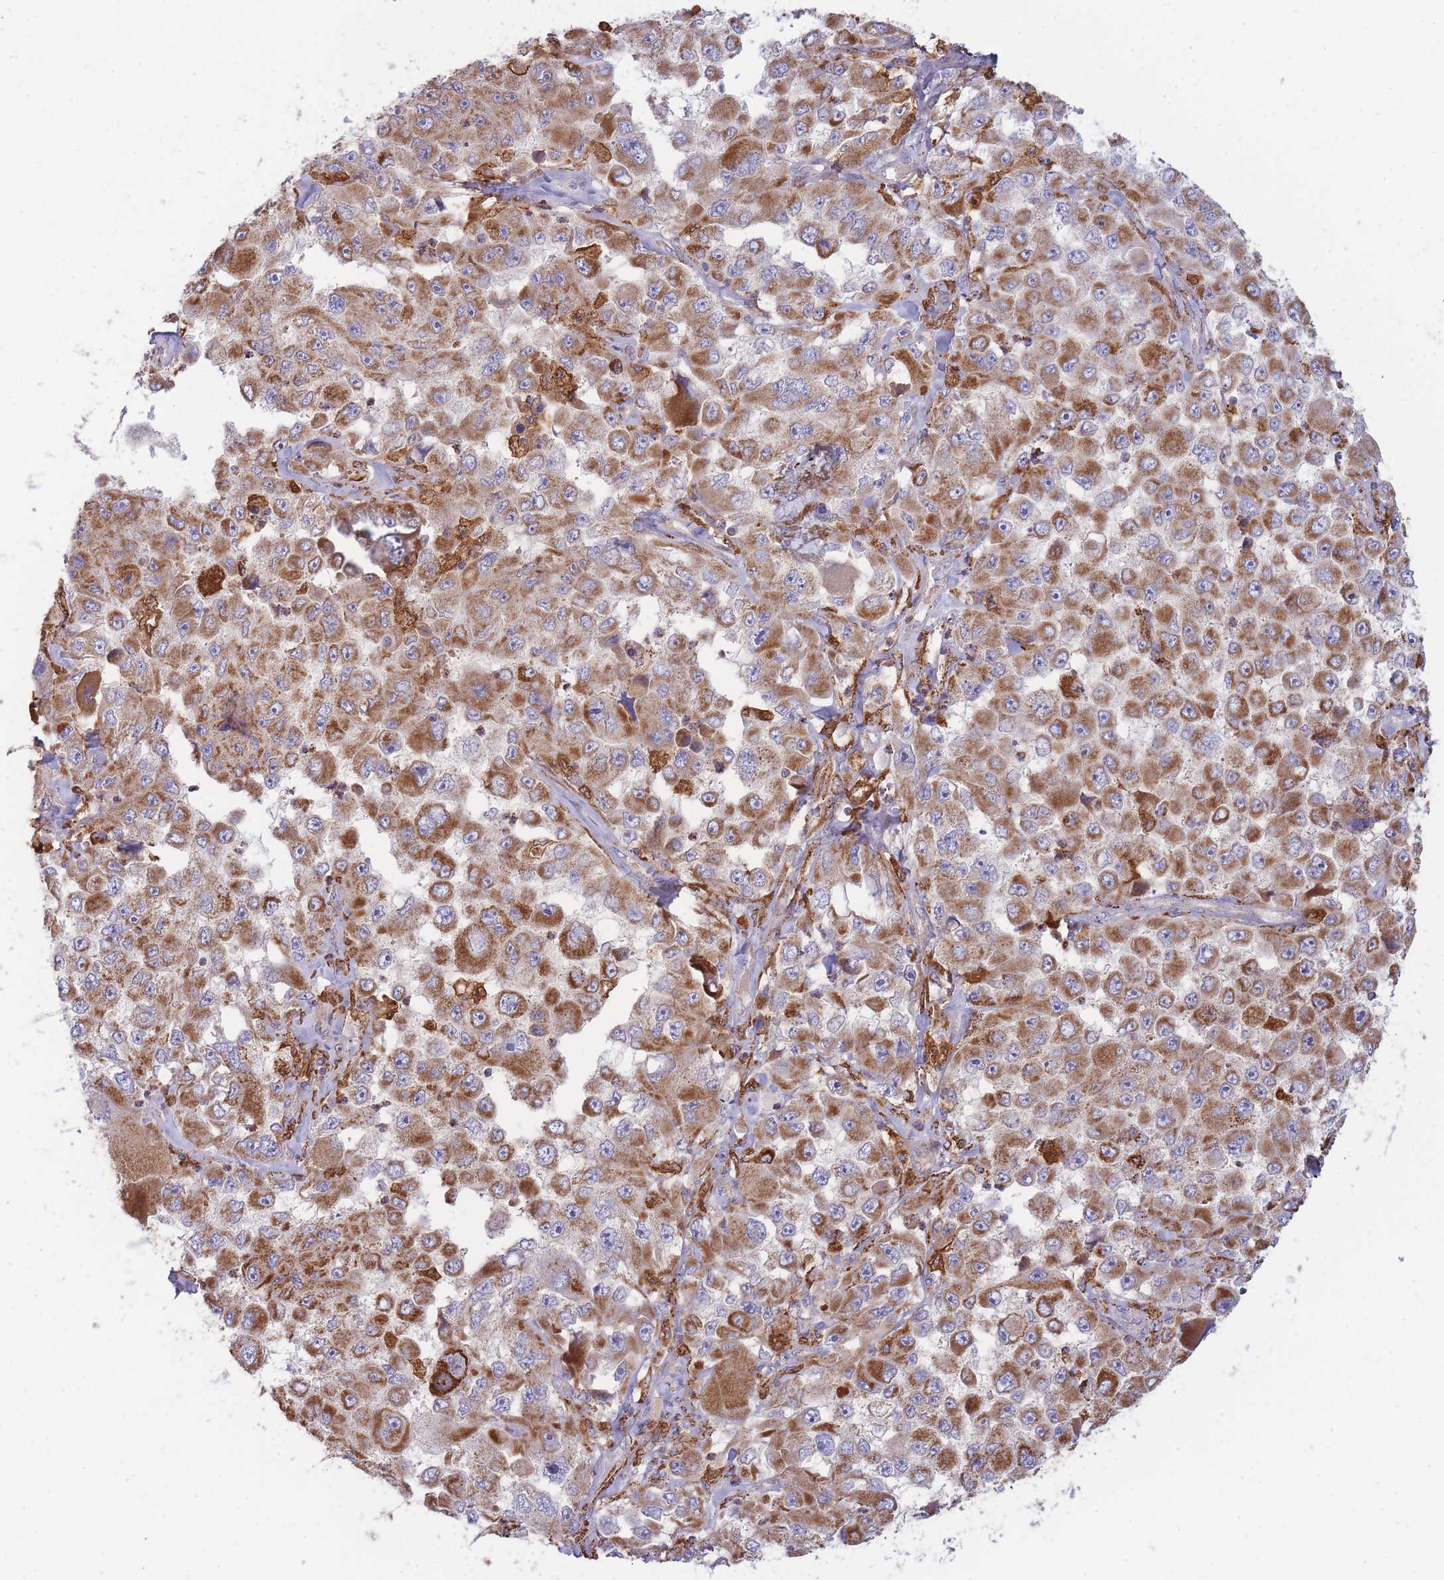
{"staining": {"intensity": "strong", "quantity": ">75%", "location": "cytoplasmic/membranous"}, "tissue": "melanoma", "cell_type": "Tumor cells", "image_type": "cancer", "snomed": [{"axis": "morphology", "description": "Malignant melanoma, Metastatic site"}, {"axis": "topography", "description": "Lymph node"}], "caption": "IHC of human melanoma displays high levels of strong cytoplasmic/membranous staining in approximately >75% of tumor cells.", "gene": "MRPL17", "patient": {"sex": "male", "age": 62}}